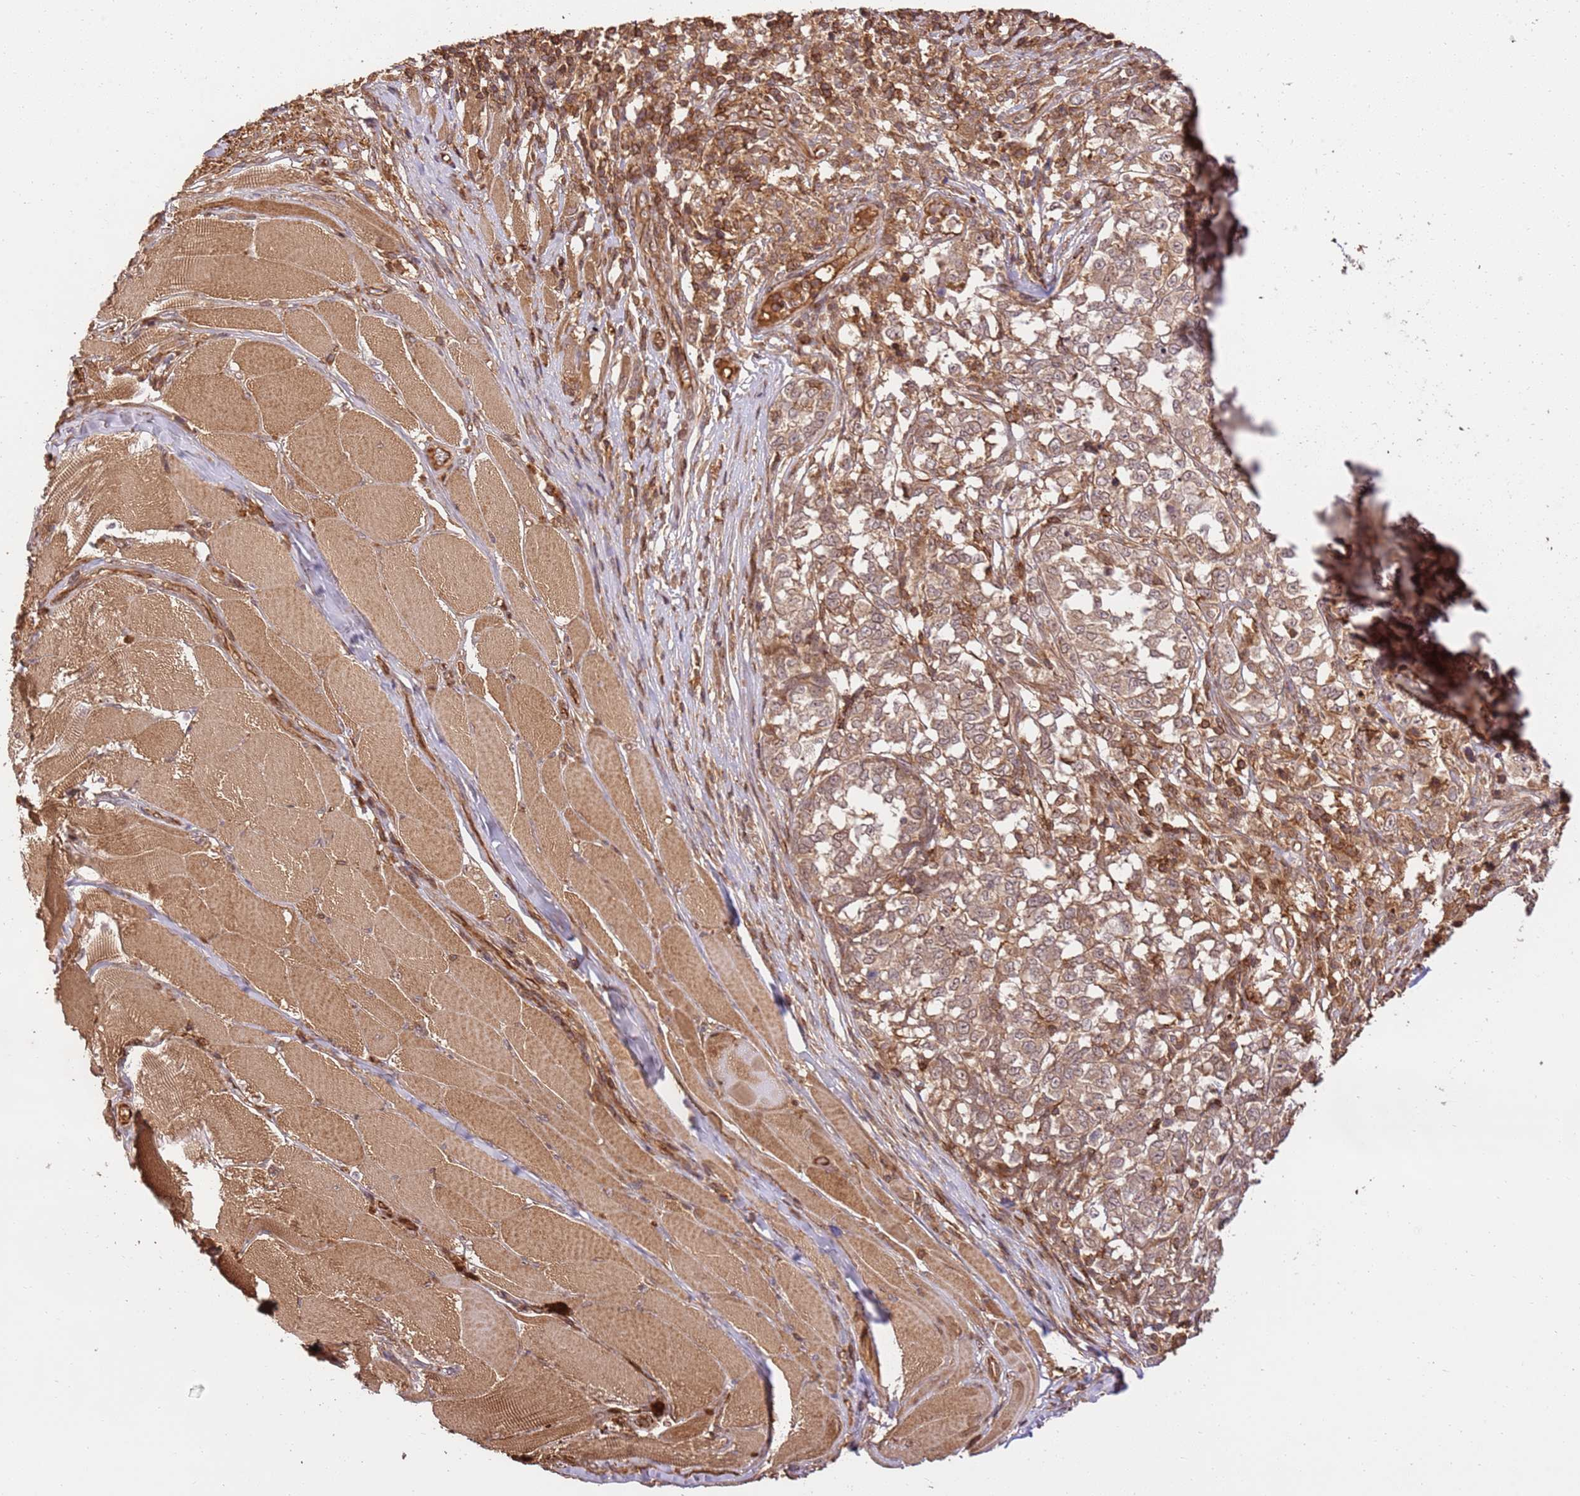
{"staining": {"intensity": "moderate", "quantity": ">75%", "location": "cytoplasmic/membranous"}, "tissue": "melanoma", "cell_type": "Tumor cells", "image_type": "cancer", "snomed": [{"axis": "morphology", "description": "Malignant melanoma, NOS"}, {"axis": "topography", "description": "Skin"}], "caption": "A brown stain shows moderate cytoplasmic/membranous expression of a protein in malignant melanoma tumor cells. (Stains: DAB in brown, nuclei in blue, Microscopy: brightfield microscopy at high magnification).", "gene": "KATNAL2", "patient": {"sex": "female", "age": 72}}